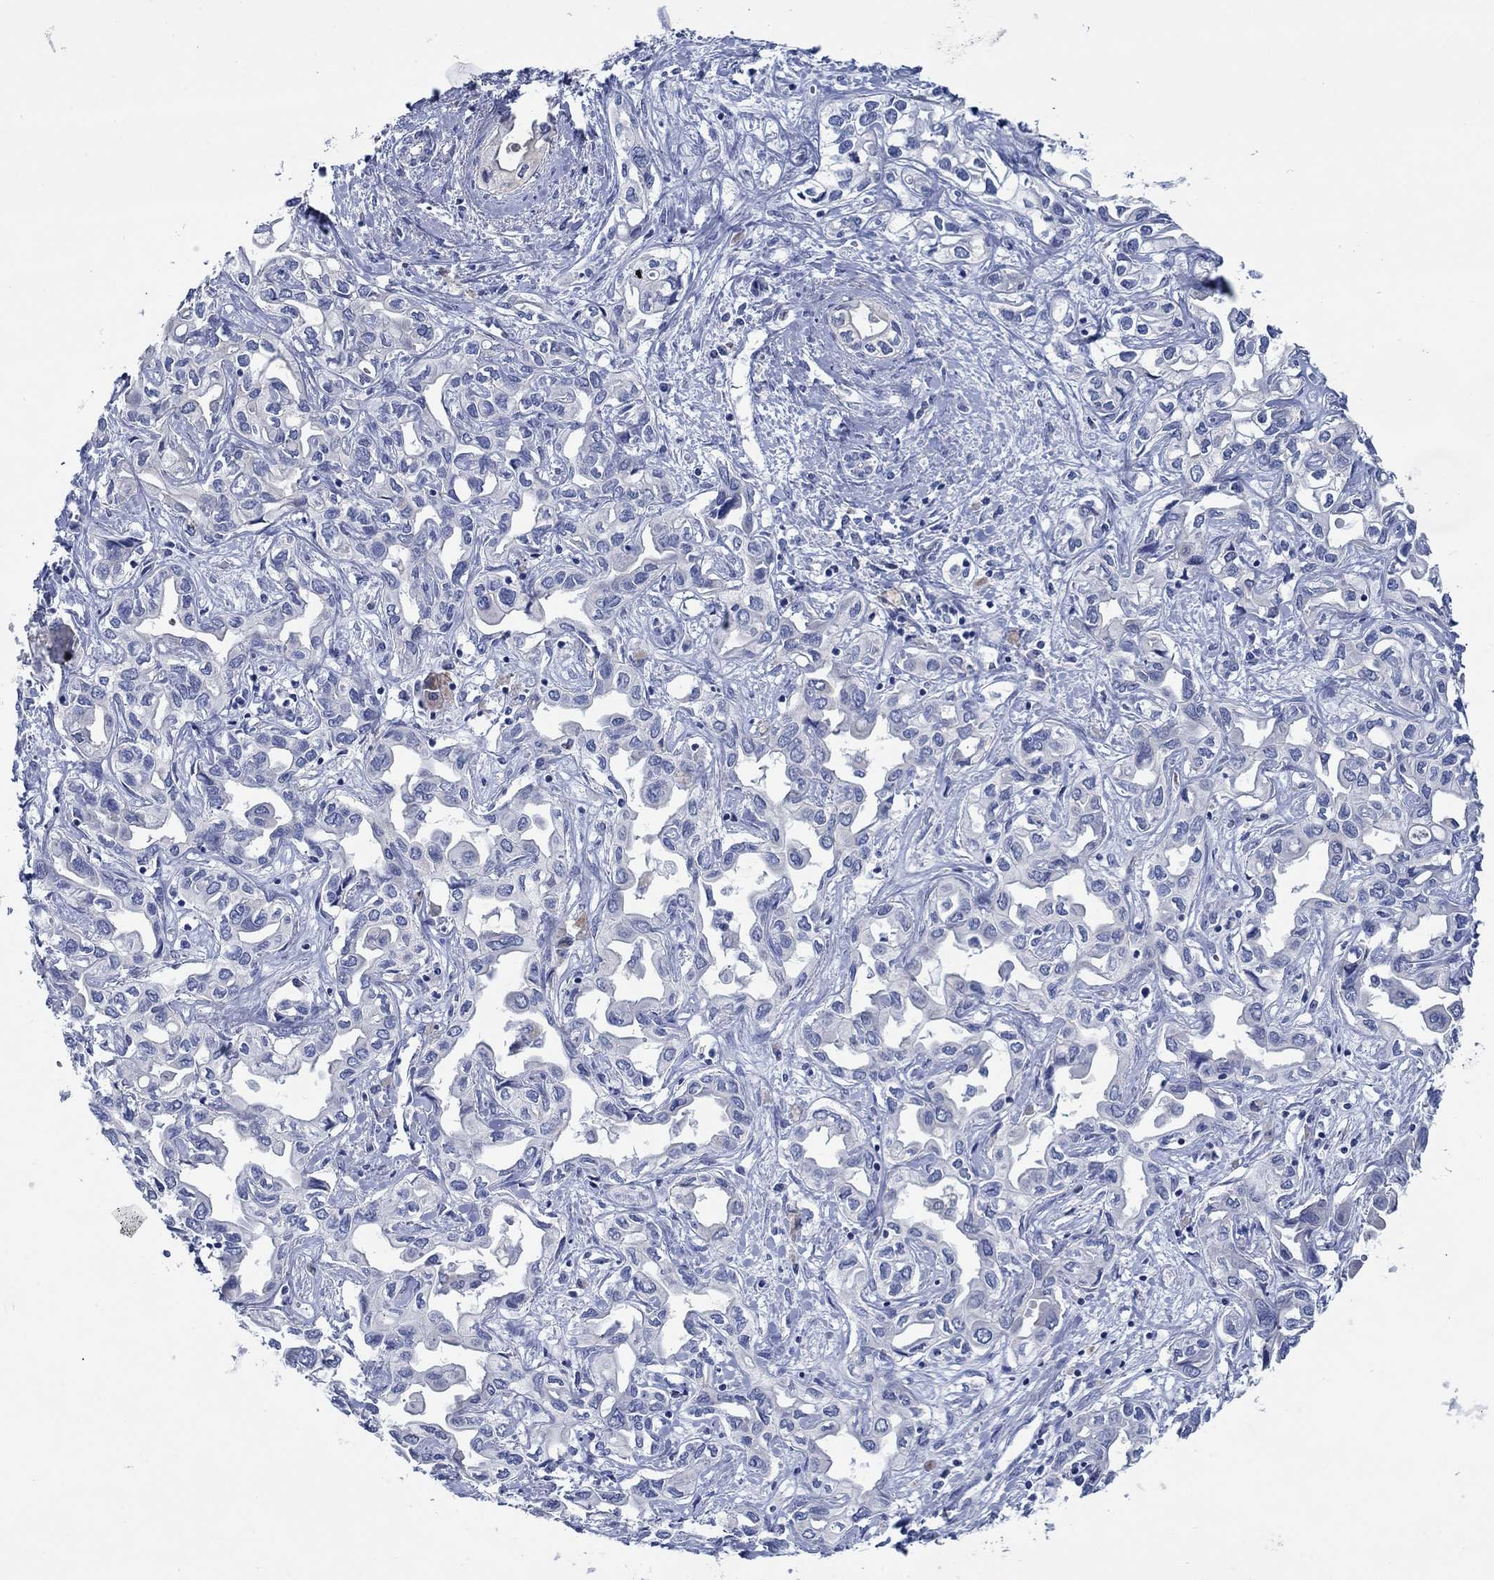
{"staining": {"intensity": "negative", "quantity": "none", "location": "none"}, "tissue": "liver cancer", "cell_type": "Tumor cells", "image_type": "cancer", "snomed": [{"axis": "morphology", "description": "Cholangiocarcinoma"}, {"axis": "topography", "description": "Liver"}], "caption": "An immunohistochemistry photomicrograph of liver cancer is shown. There is no staining in tumor cells of liver cancer.", "gene": "TRIM16", "patient": {"sex": "female", "age": 64}}